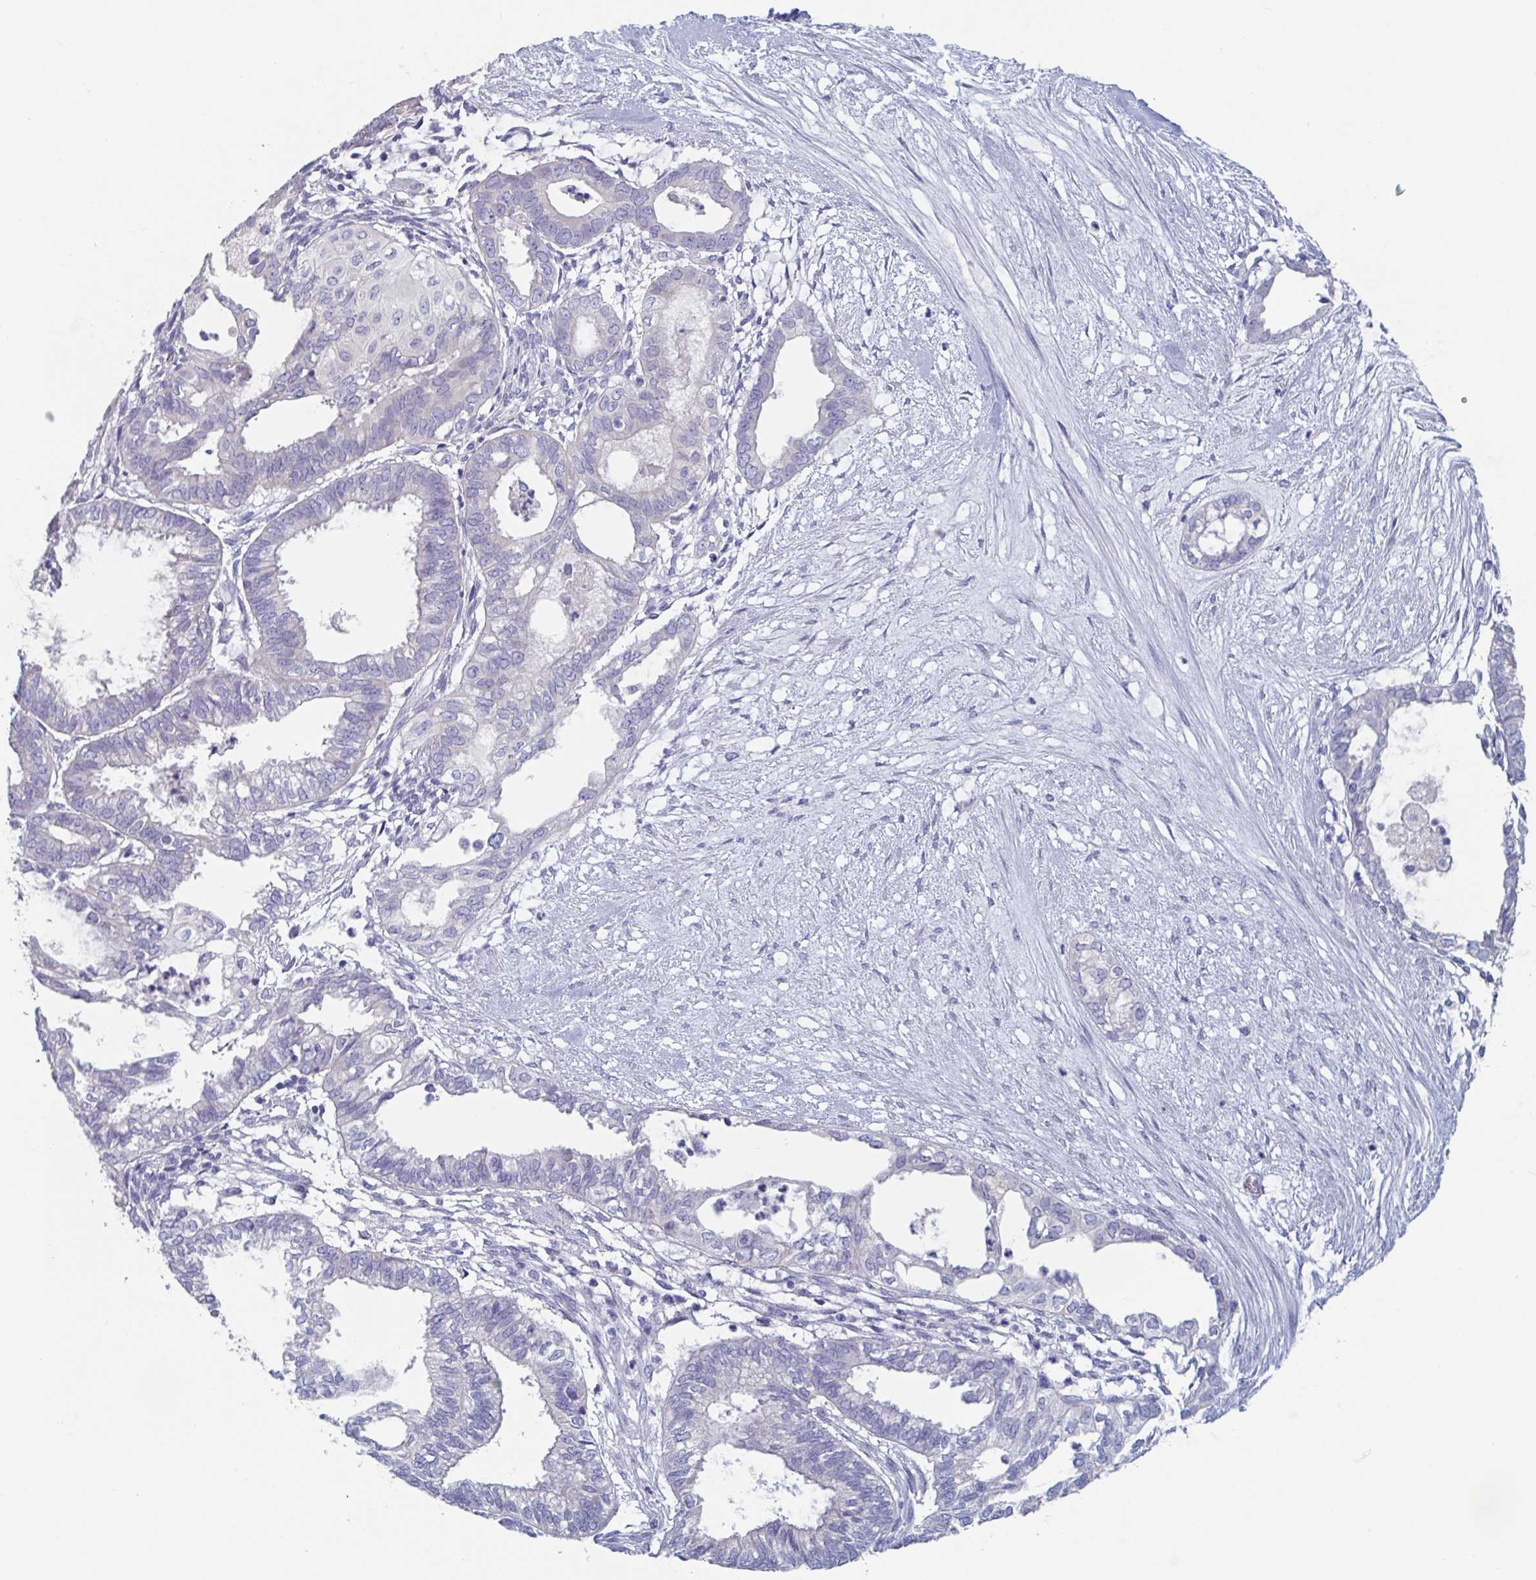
{"staining": {"intensity": "negative", "quantity": "none", "location": "none"}, "tissue": "ovarian cancer", "cell_type": "Tumor cells", "image_type": "cancer", "snomed": [{"axis": "morphology", "description": "Carcinoma, endometroid"}, {"axis": "topography", "description": "Ovary"}], "caption": "Tumor cells show no significant protein positivity in ovarian cancer (endometroid carcinoma).", "gene": "ABHD16A", "patient": {"sex": "female", "age": 64}}